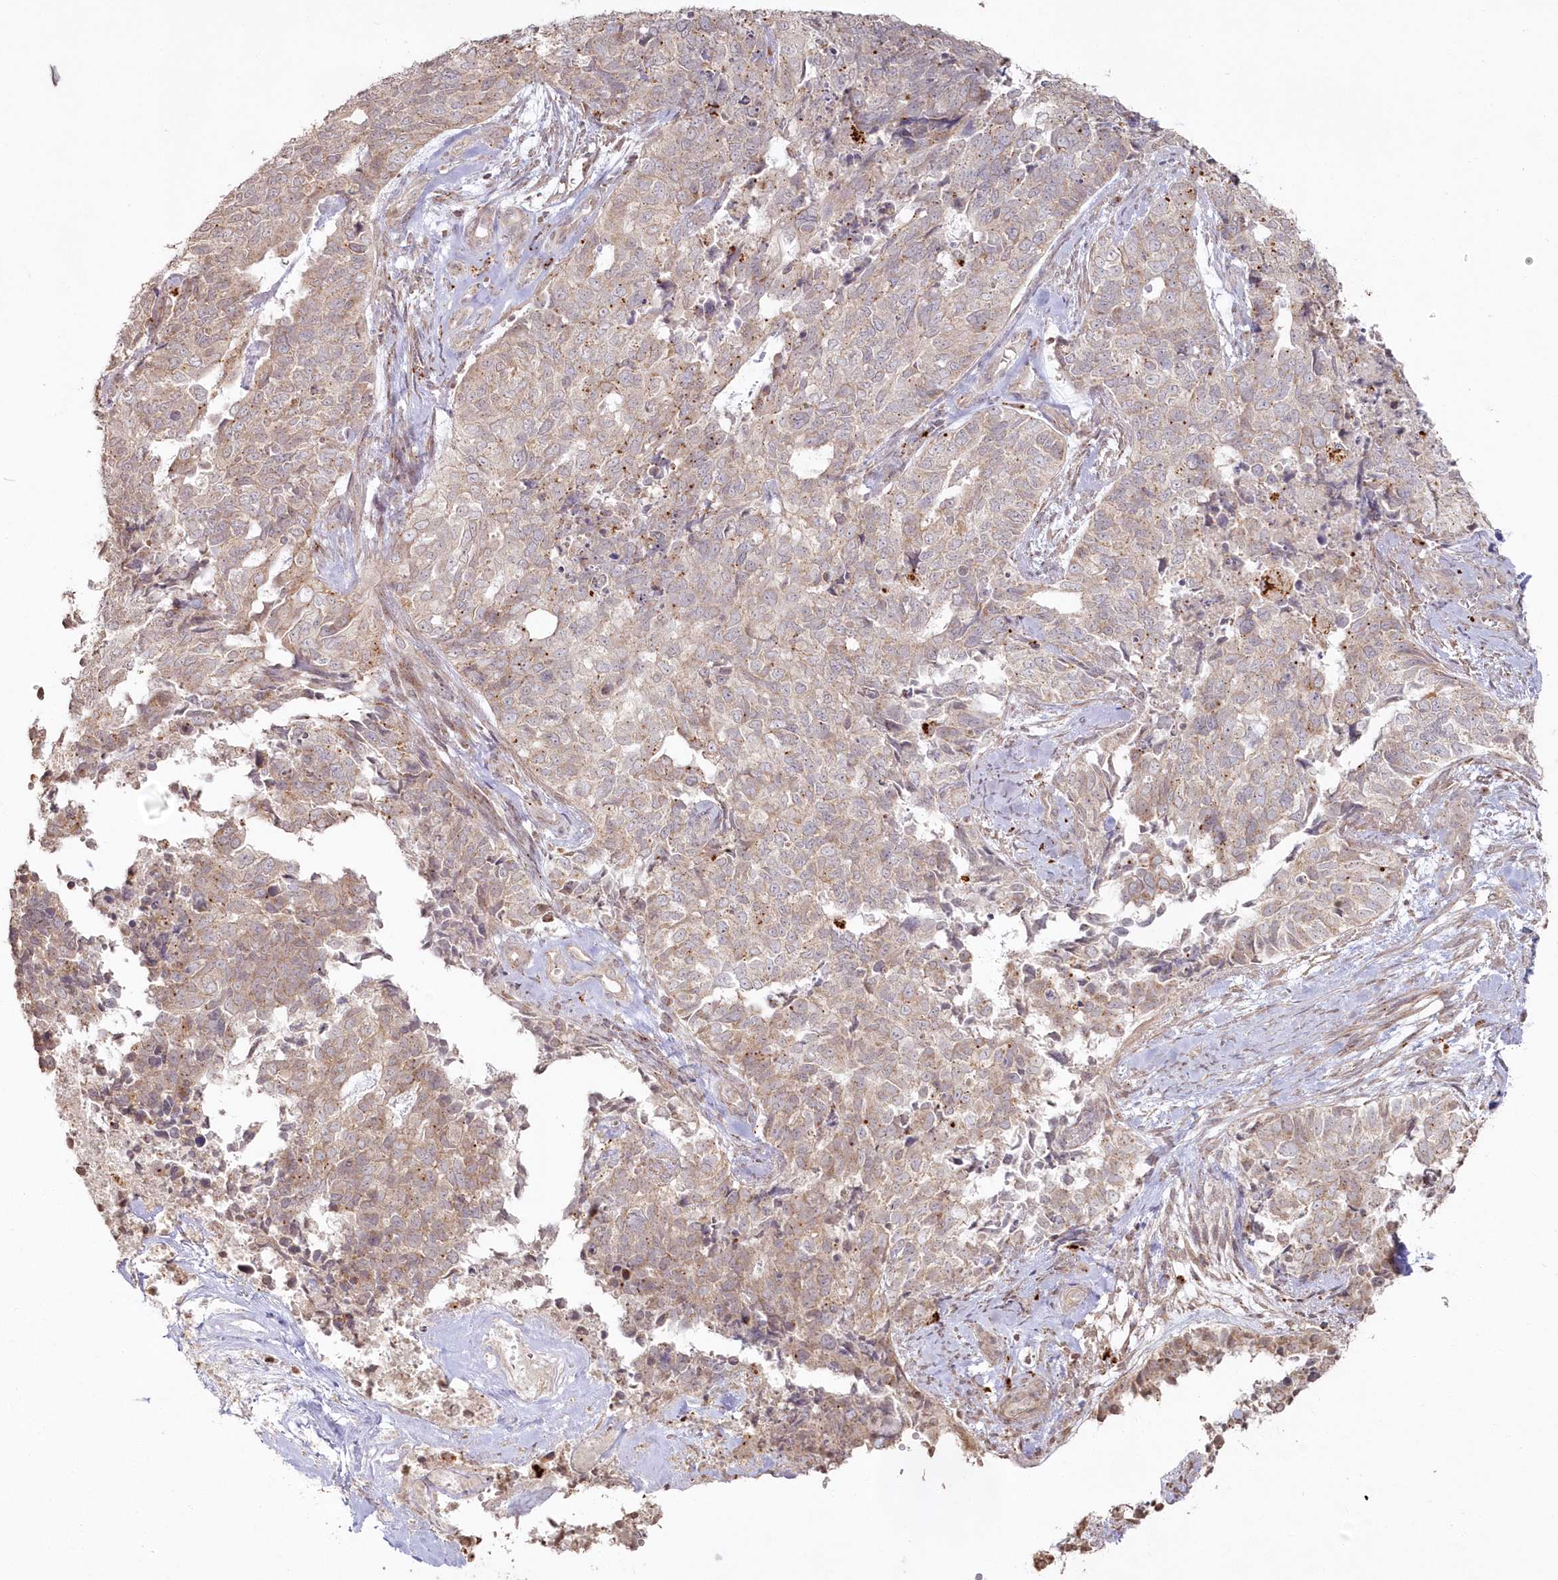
{"staining": {"intensity": "weak", "quantity": ">75%", "location": "cytoplasmic/membranous"}, "tissue": "cervical cancer", "cell_type": "Tumor cells", "image_type": "cancer", "snomed": [{"axis": "morphology", "description": "Squamous cell carcinoma, NOS"}, {"axis": "topography", "description": "Cervix"}], "caption": "Immunohistochemistry (IHC) of cervical squamous cell carcinoma exhibits low levels of weak cytoplasmic/membranous expression in approximately >75% of tumor cells. (DAB (3,3'-diaminobenzidine) IHC with brightfield microscopy, high magnification).", "gene": "ARSB", "patient": {"sex": "female", "age": 63}}